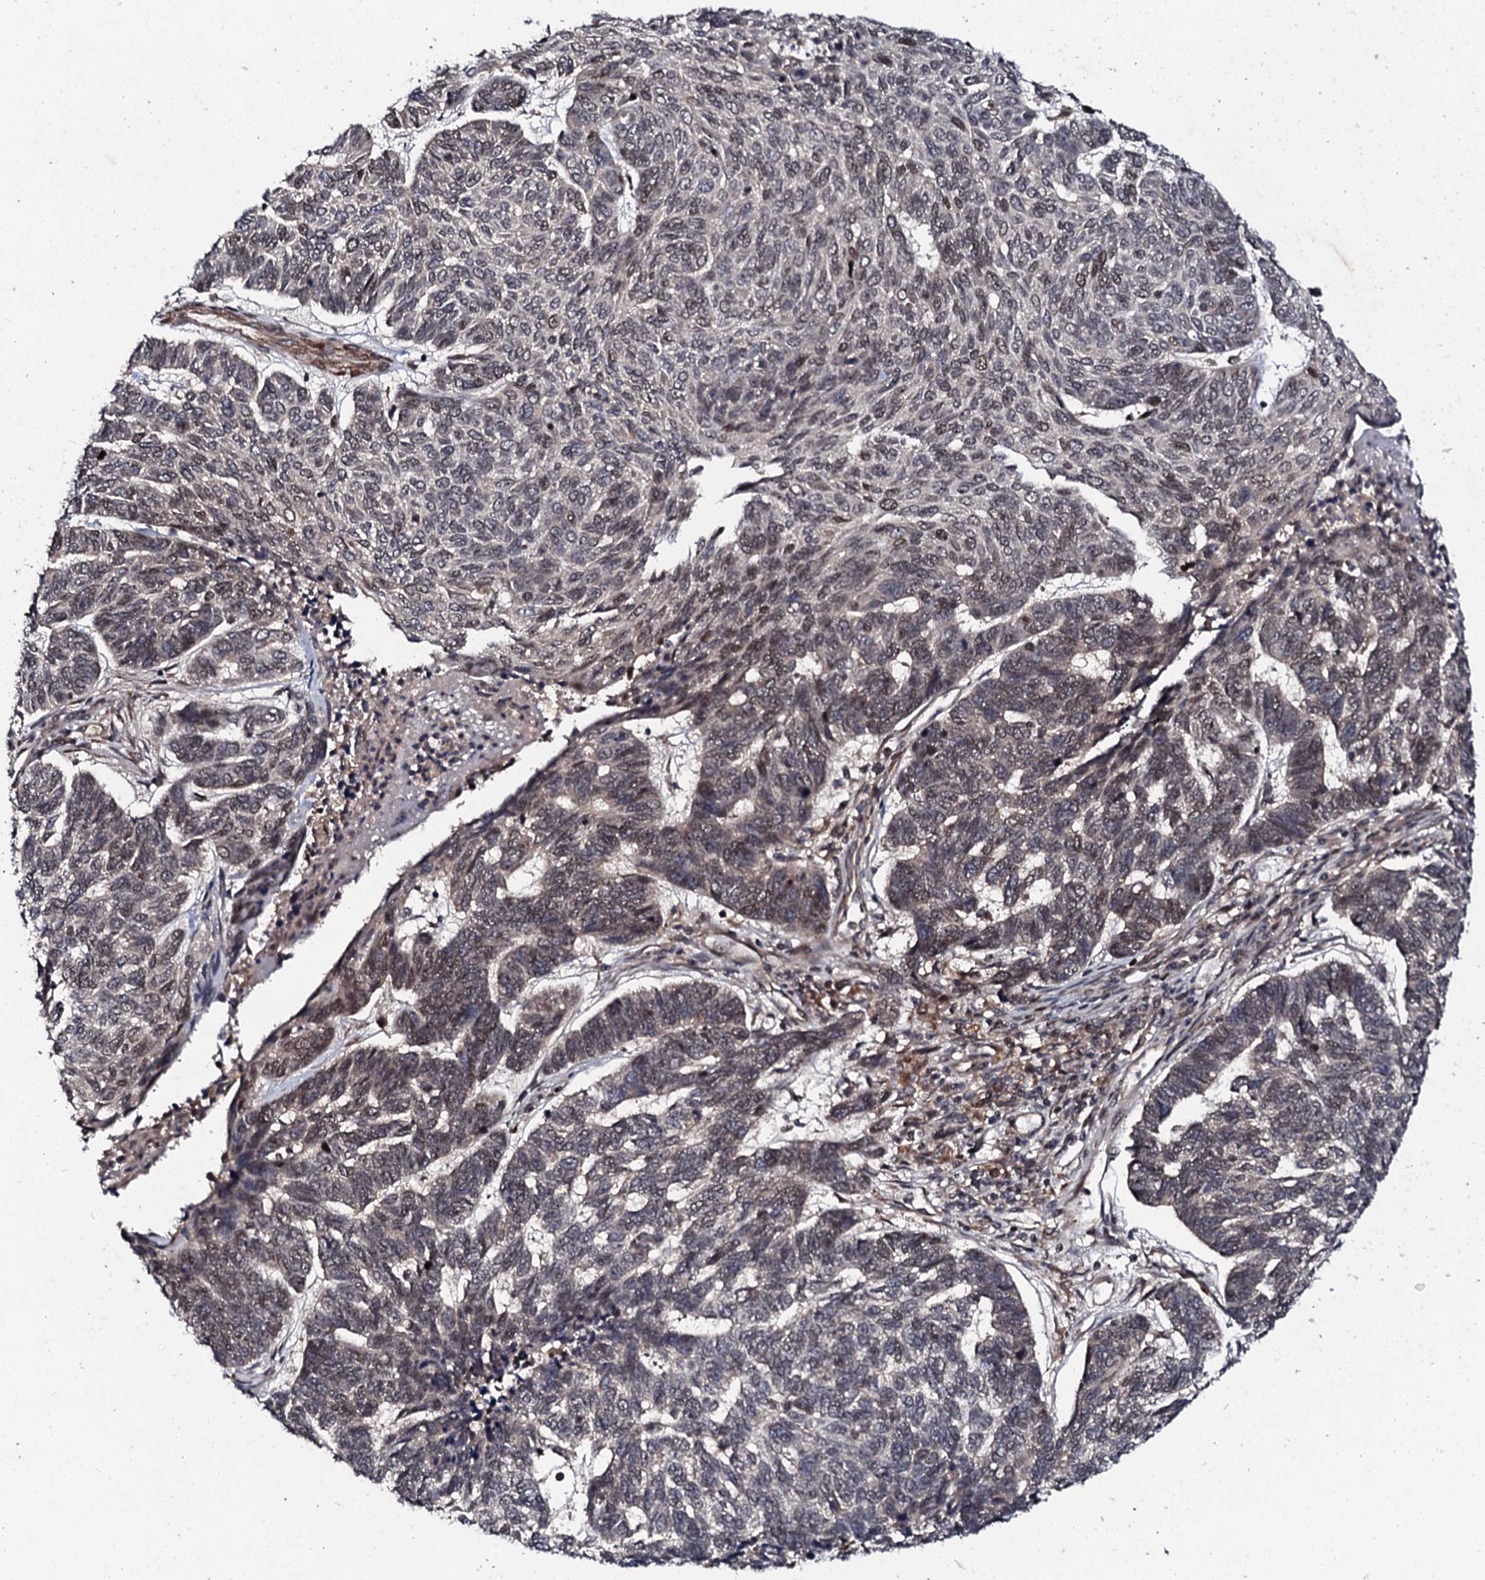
{"staining": {"intensity": "weak", "quantity": "25%-75%", "location": "nuclear"}, "tissue": "skin cancer", "cell_type": "Tumor cells", "image_type": "cancer", "snomed": [{"axis": "morphology", "description": "Basal cell carcinoma"}, {"axis": "topography", "description": "Skin"}], "caption": "Skin cancer (basal cell carcinoma) tissue displays weak nuclear positivity in approximately 25%-75% of tumor cells, visualized by immunohistochemistry.", "gene": "FAM111A", "patient": {"sex": "female", "age": 65}}